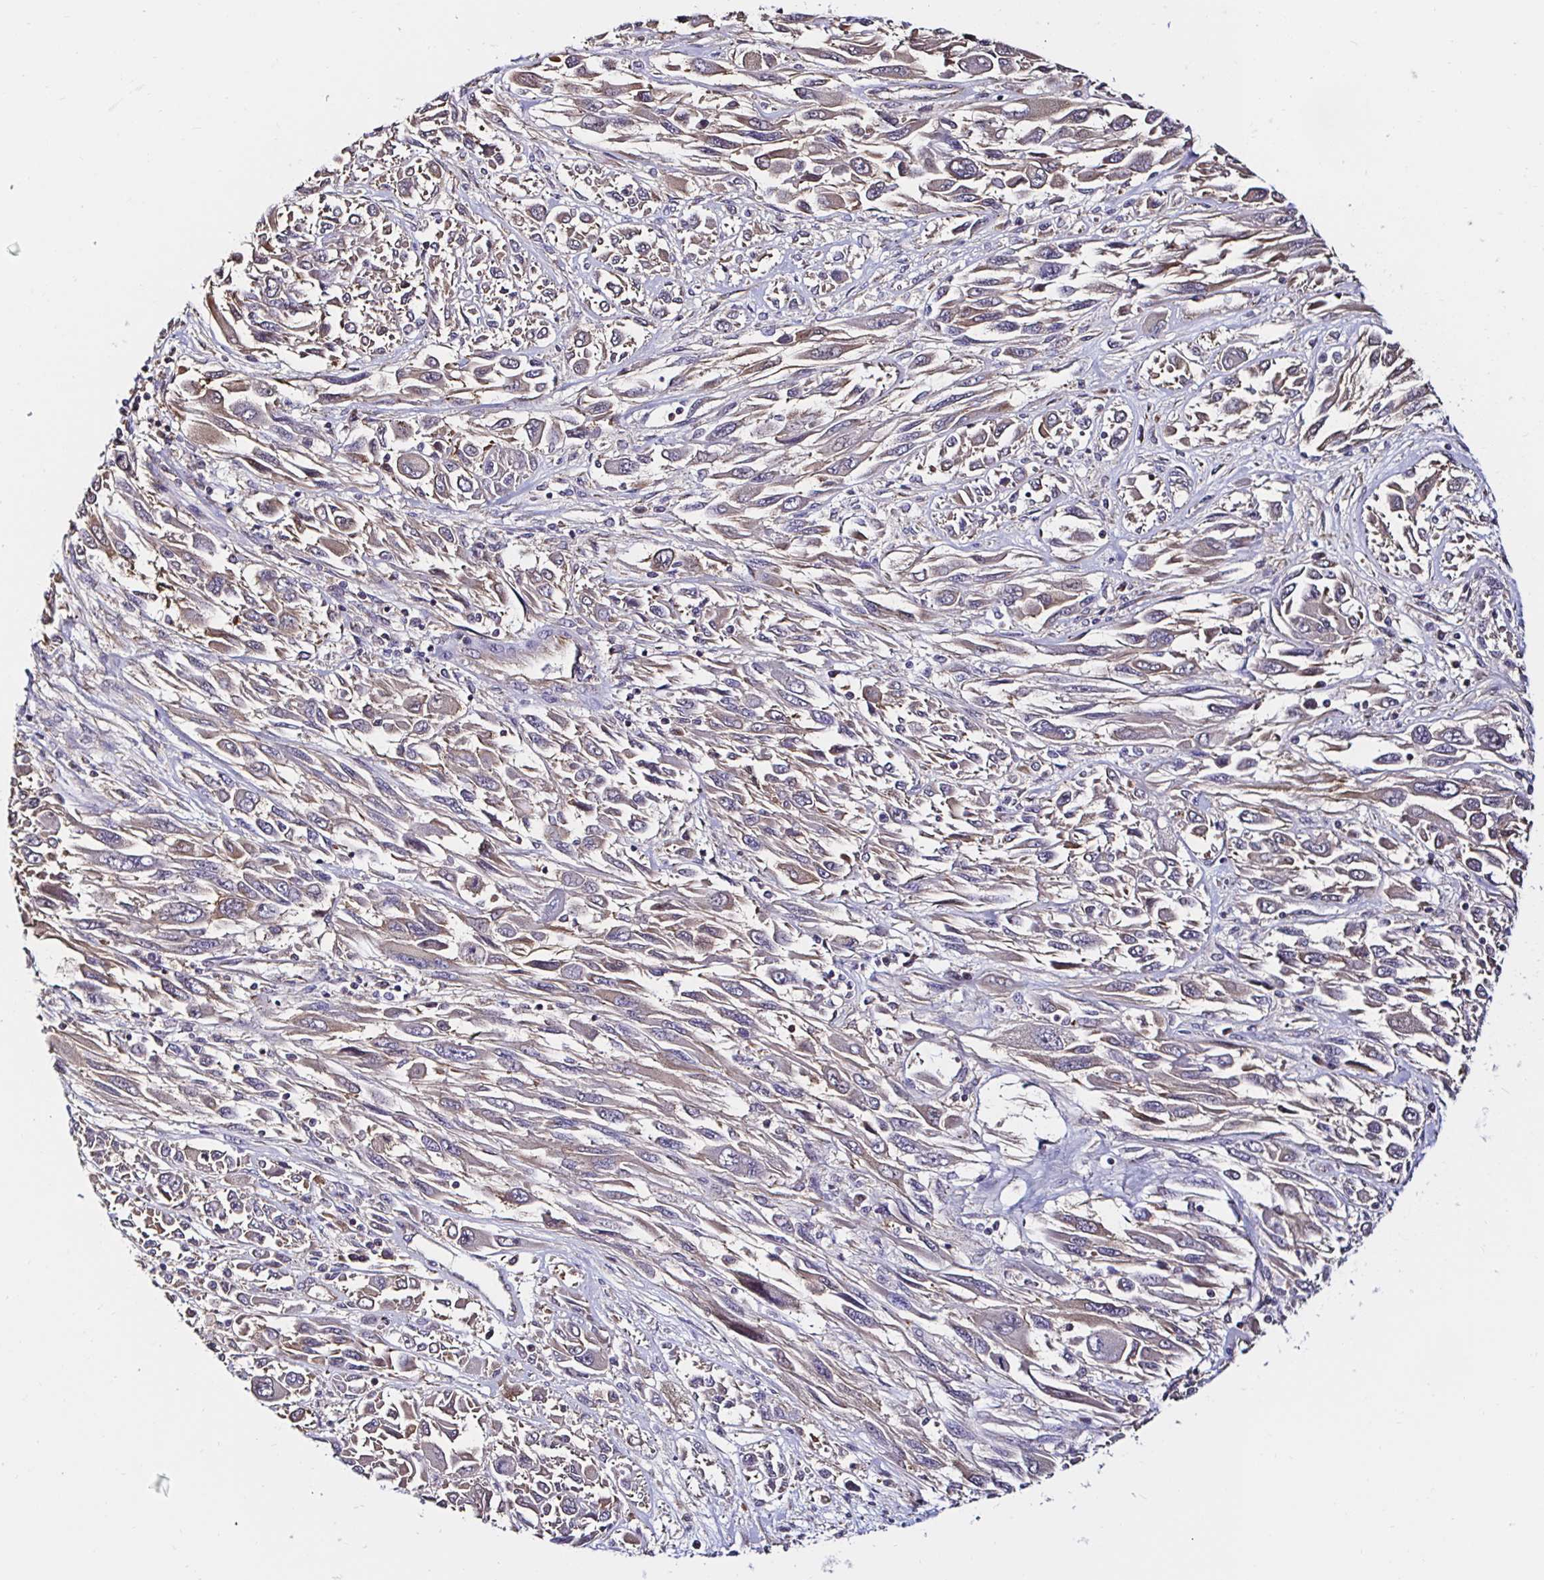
{"staining": {"intensity": "weak", "quantity": "<25%", "location": "cytoplasmic/membranous"}, "tissue": "melanoma", "cell_type": "Tumor cells", "image_type": "cancer", "snomed": [{"axis": "morphology", "description": "Malignant melanoma, NOS"}, {"axis": "topography", "description": "Skin"}], "caption": "Tumor cells are negative for protein expression in human malignant melanoma. The staining is performed using DAB brown chromogen with nuclei counter-stained in using hematoxylin.", "gene": "RSRP1", "patient": {"sex": "female", "age": 91}}